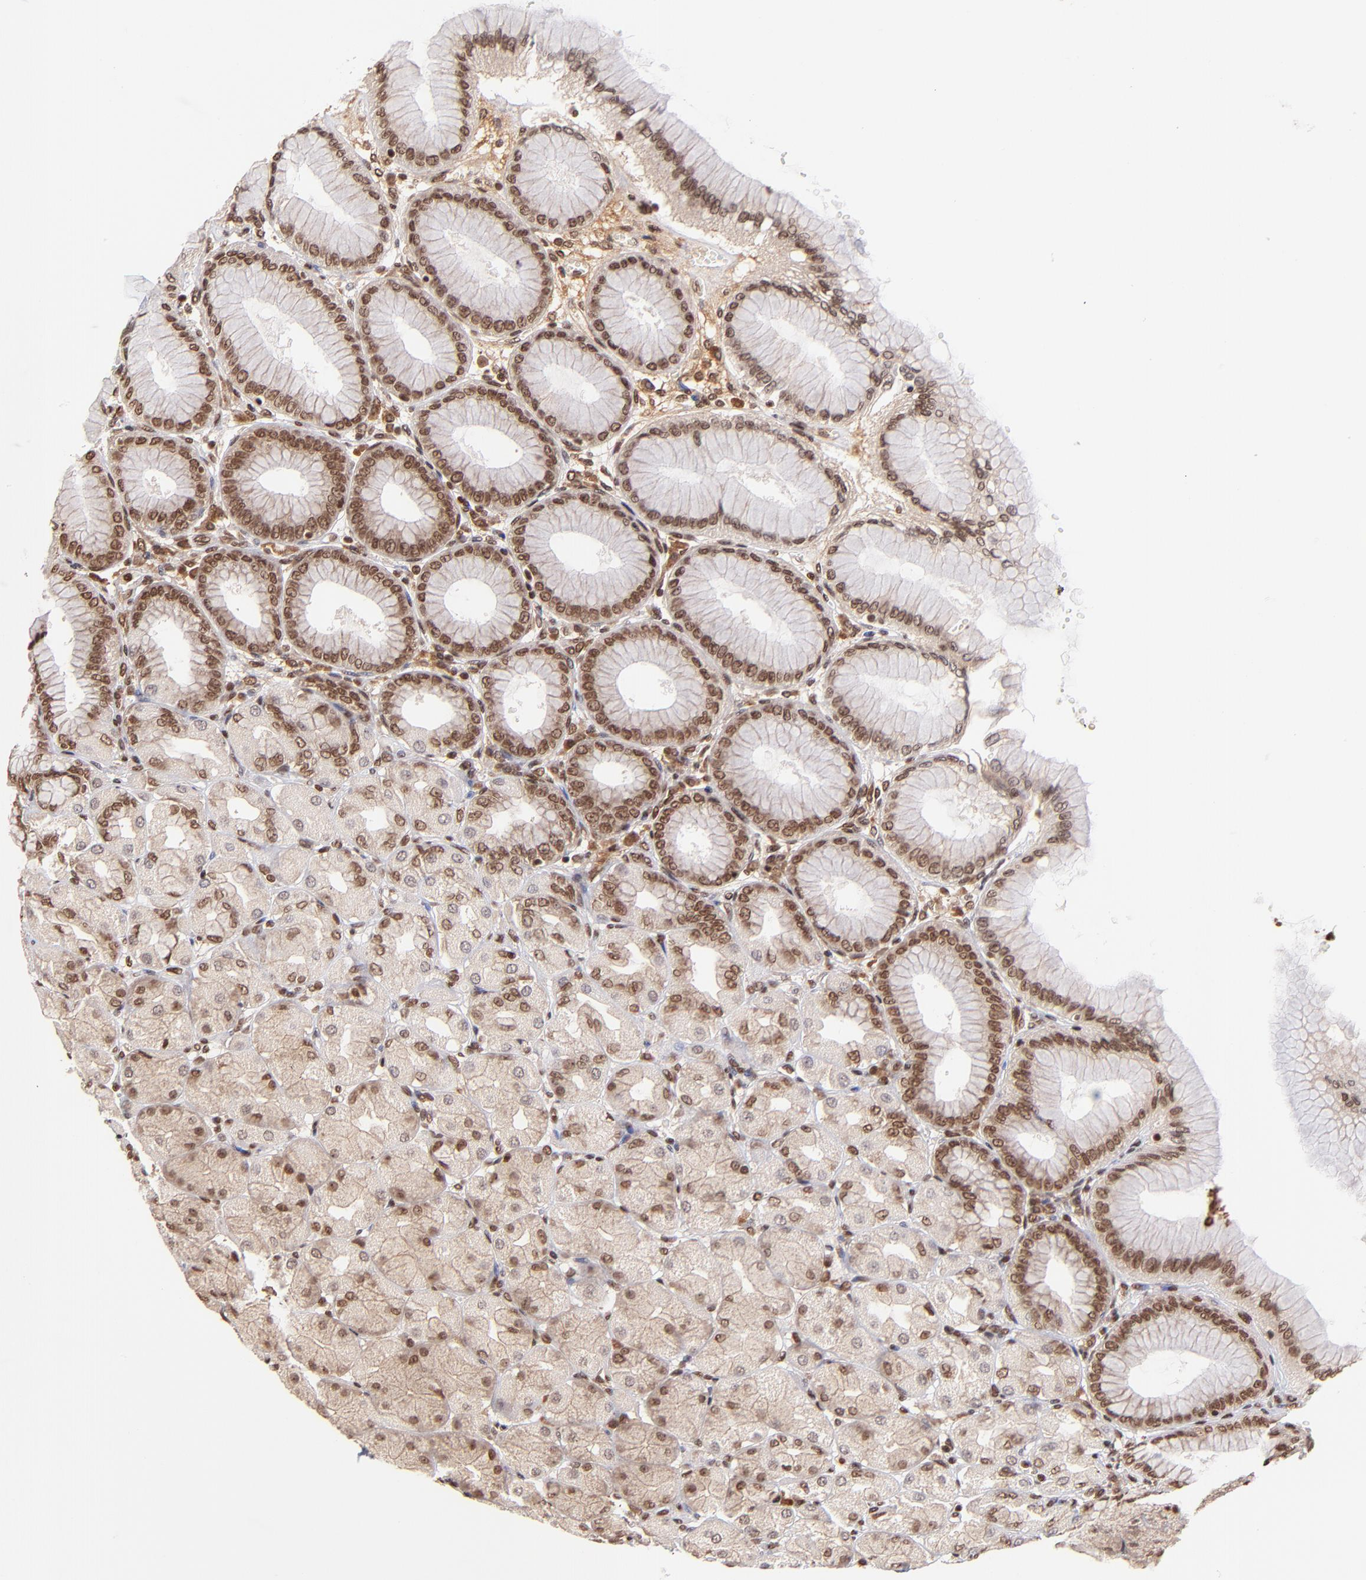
{"staining": {"intensity": "moderate", "quantity": ">75%", "location": "cytoplasmic/membranous,nuclear"}, "tissue": "stomach", "cell_type": "Glandular cells", "image_type": "normal", "snomed": [{"axis": "morphology", "description": "Normal tissue, NOS"}, {"axis": "topography", "description": "Stomach, upper"}], "caption": "A brown stain labels moderate cytoplasmic/membranous,nuclear staining of a protein in glandular cells of normal stomach. (brown staining indicates protein expression, while blue staining denotes nuclei).", "gene": "WDR25", "patient": {"sex": "female", "age": 56}}